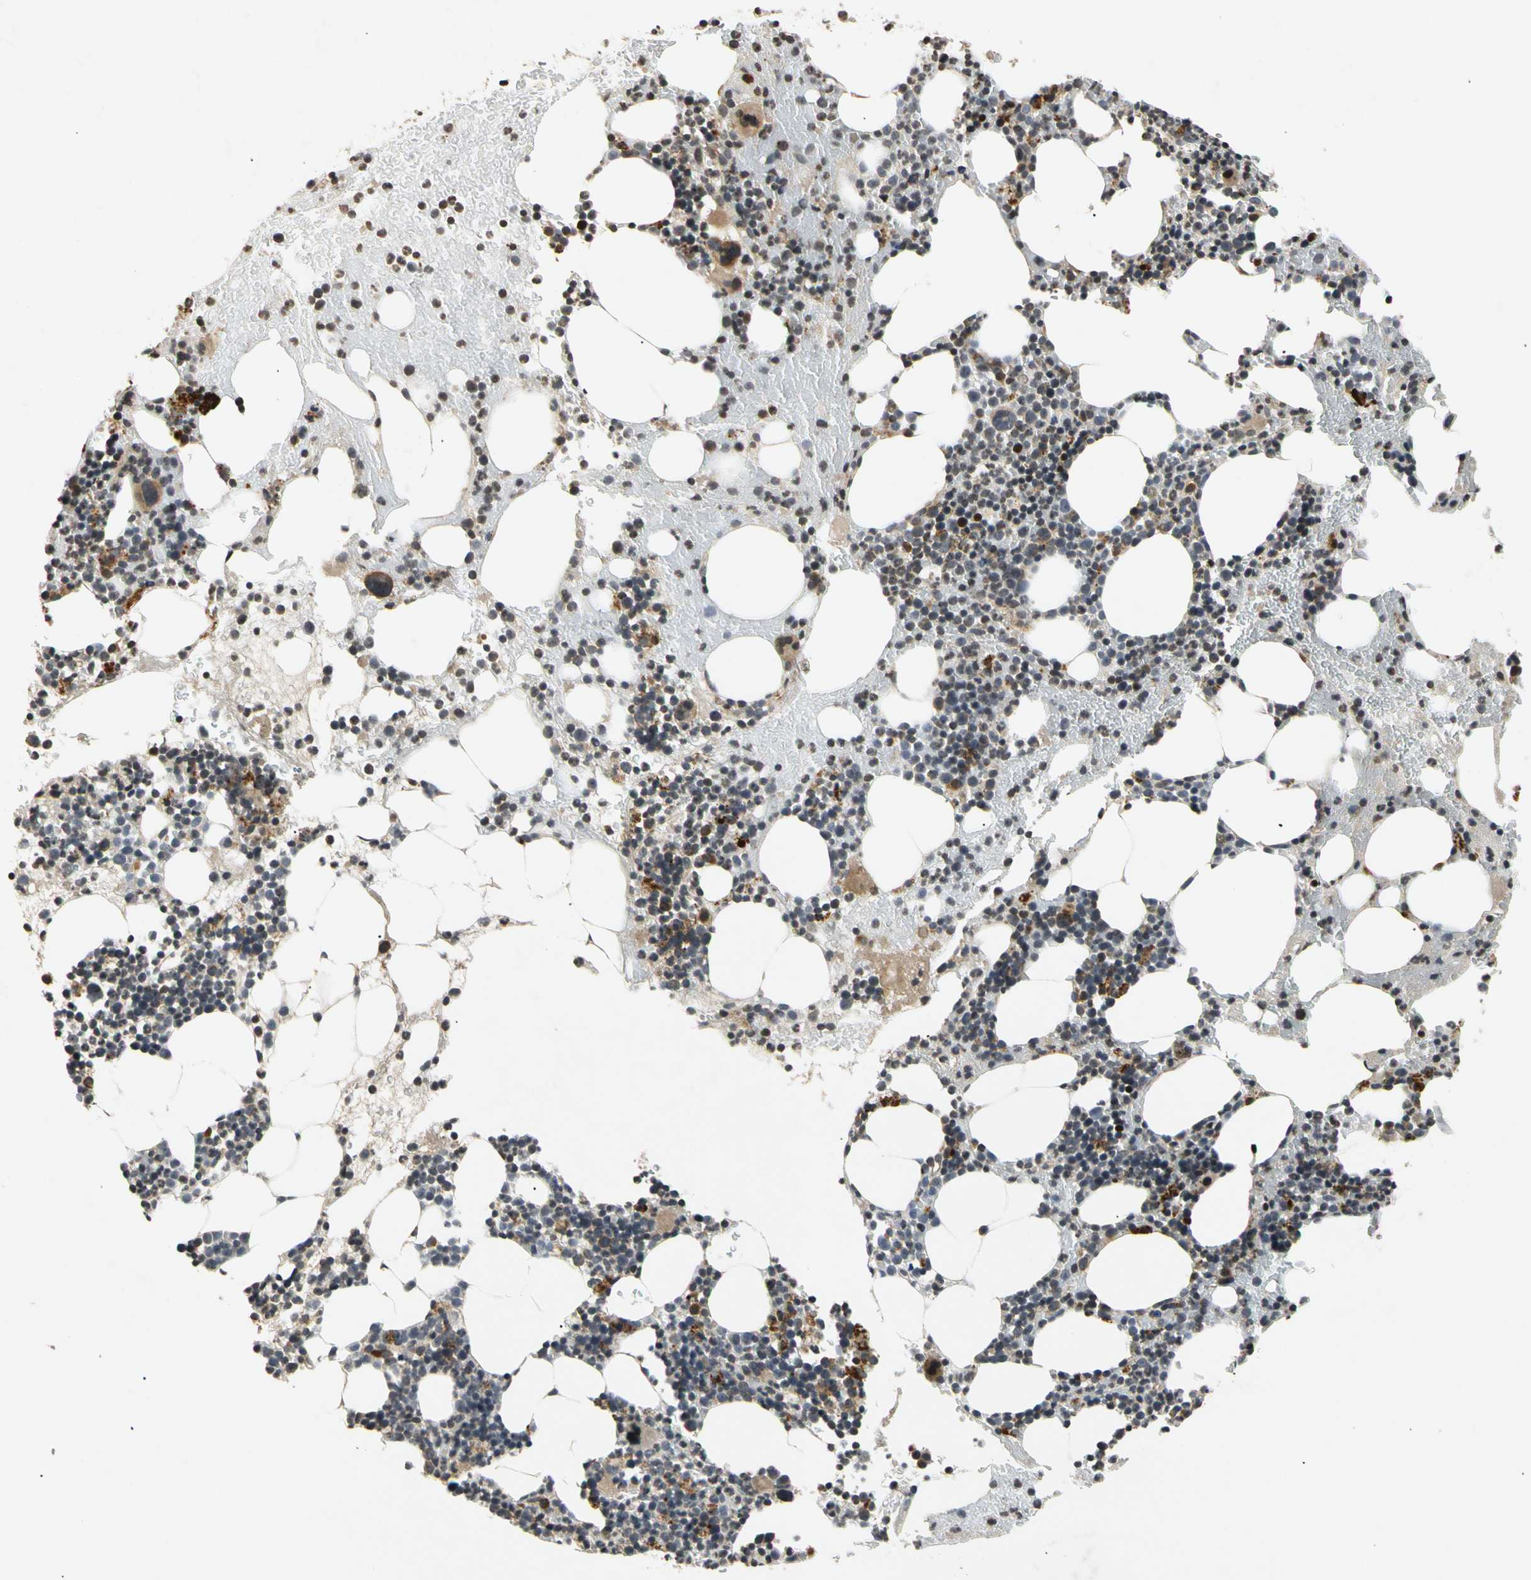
{"staining": {"intensity": "strong", "quantity": "25%-75%", "location": "cytoplasmic/membranous,nuclear"}, "tissue": "bone marrow", "cell_type": "Hematopoietic cells", "image_type": "normal", "snomed": [{"axis": "morphology", "description": "Normal tissue, NOS"}, {"axis": "topography", "description": "Bone marrow"}], "caption": "Immunohistochemical staining of unremarkable bone marrow displays strong cytoplasmic/membranous,nuclear protein positivity in about 25%-75% of hematopoietic cells.", "gene": "MRPS22", "patient": {"sex": "male", "age": 82}}